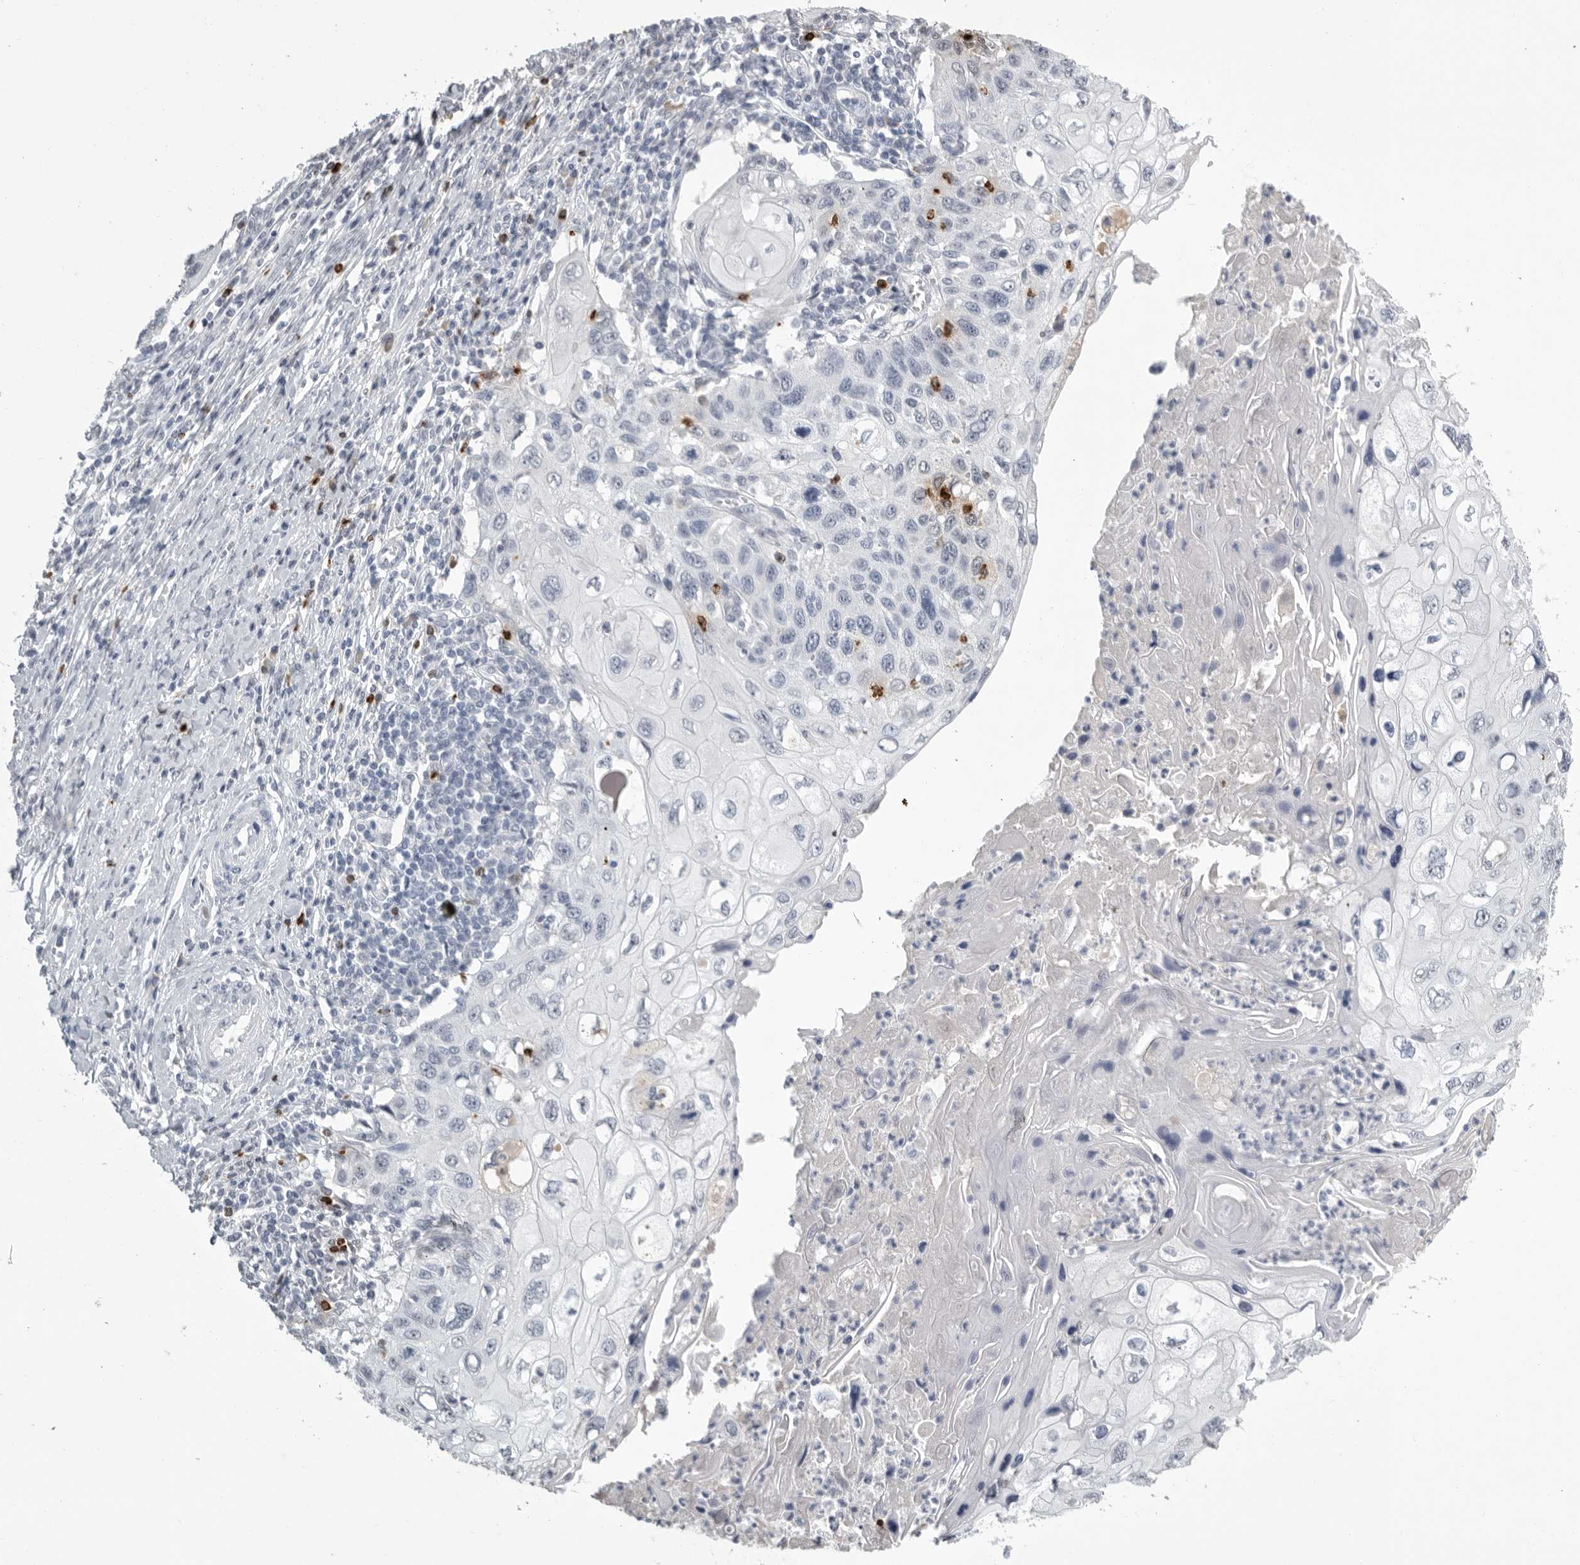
{"staining": {"intensity": "negative", "quantity": "none", "location": "none"}, "tissue": "cervical cancer", "cell_type": "Tumor cells", "image_type": "cancer", "snomed": [{"axis": "morphology", "description": "Squamous cell carcinoma, NOS"}, {"axis": "topography", "description": "Cervix"}], "caption": "High magnification brightfield microscopy of squamous cell carcinoma (cervical) stained with DAB (brown) and counterstained with hematoxylin (blue): tumor cells show no significant expression.", "gene": "GNLY", "patient": {"sex": "female", "age": 70}}